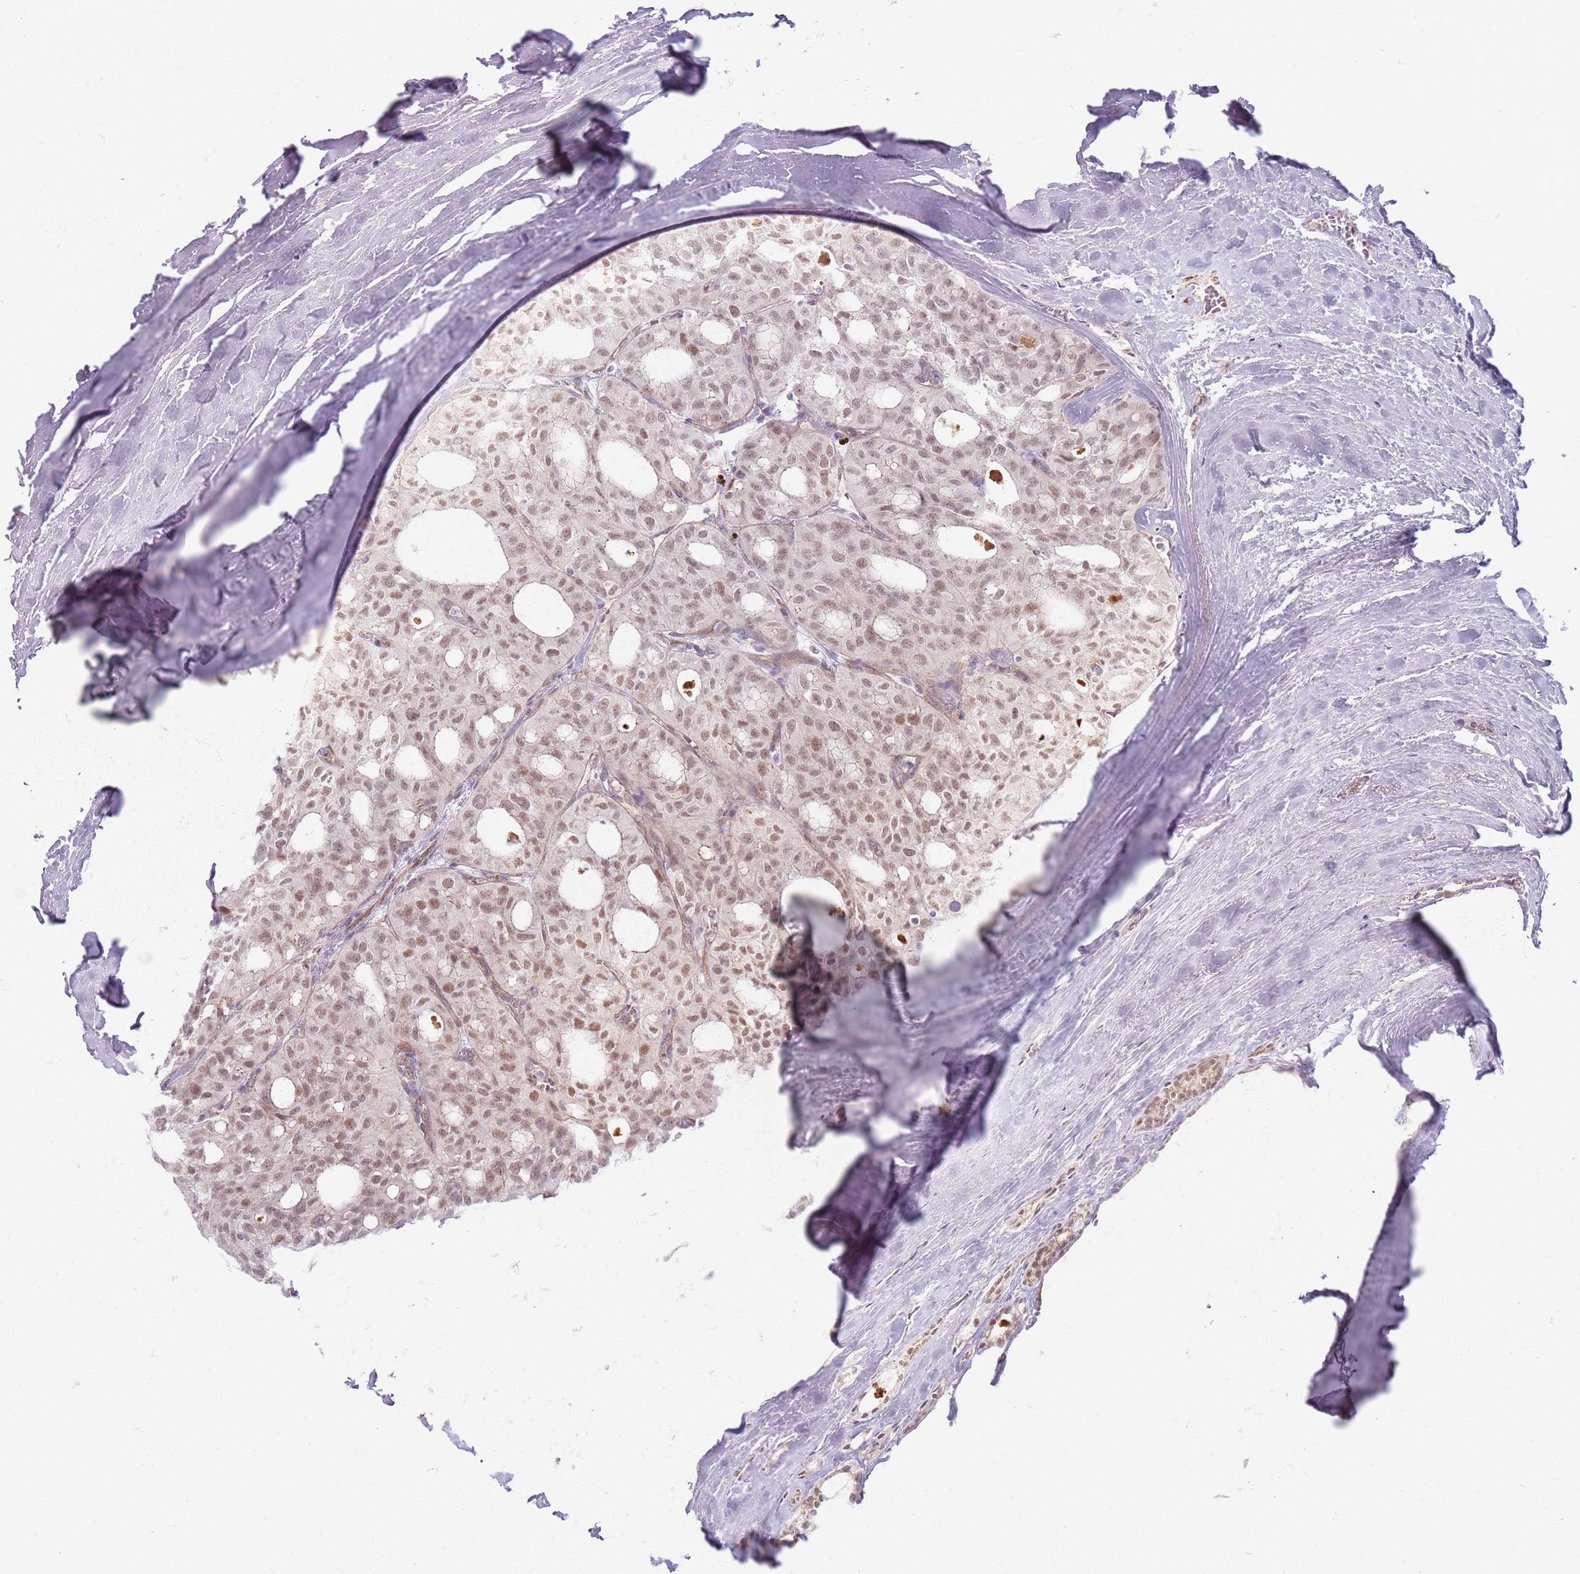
{"staining": {"intensity": "moderate", "quantity": ">75%", "location": "nuclear"}, "tissue": "thyroid cancer", "cell_type": "Tumor cells", "image_type": "cancer", "snomed": [{"axis": "morphology", "description": "Follicular adenoma carcinoma, NOS"}, {"axis": "topography", "description": "Thyroid gland"}], "caption": "Immunohistochemical staining of human thyroid cancer exhibits moderate nuclear protein staining in about >75% of tumor cells.", "gene": "KCNA5", "patient": {"sex": "male", "age": 75}}